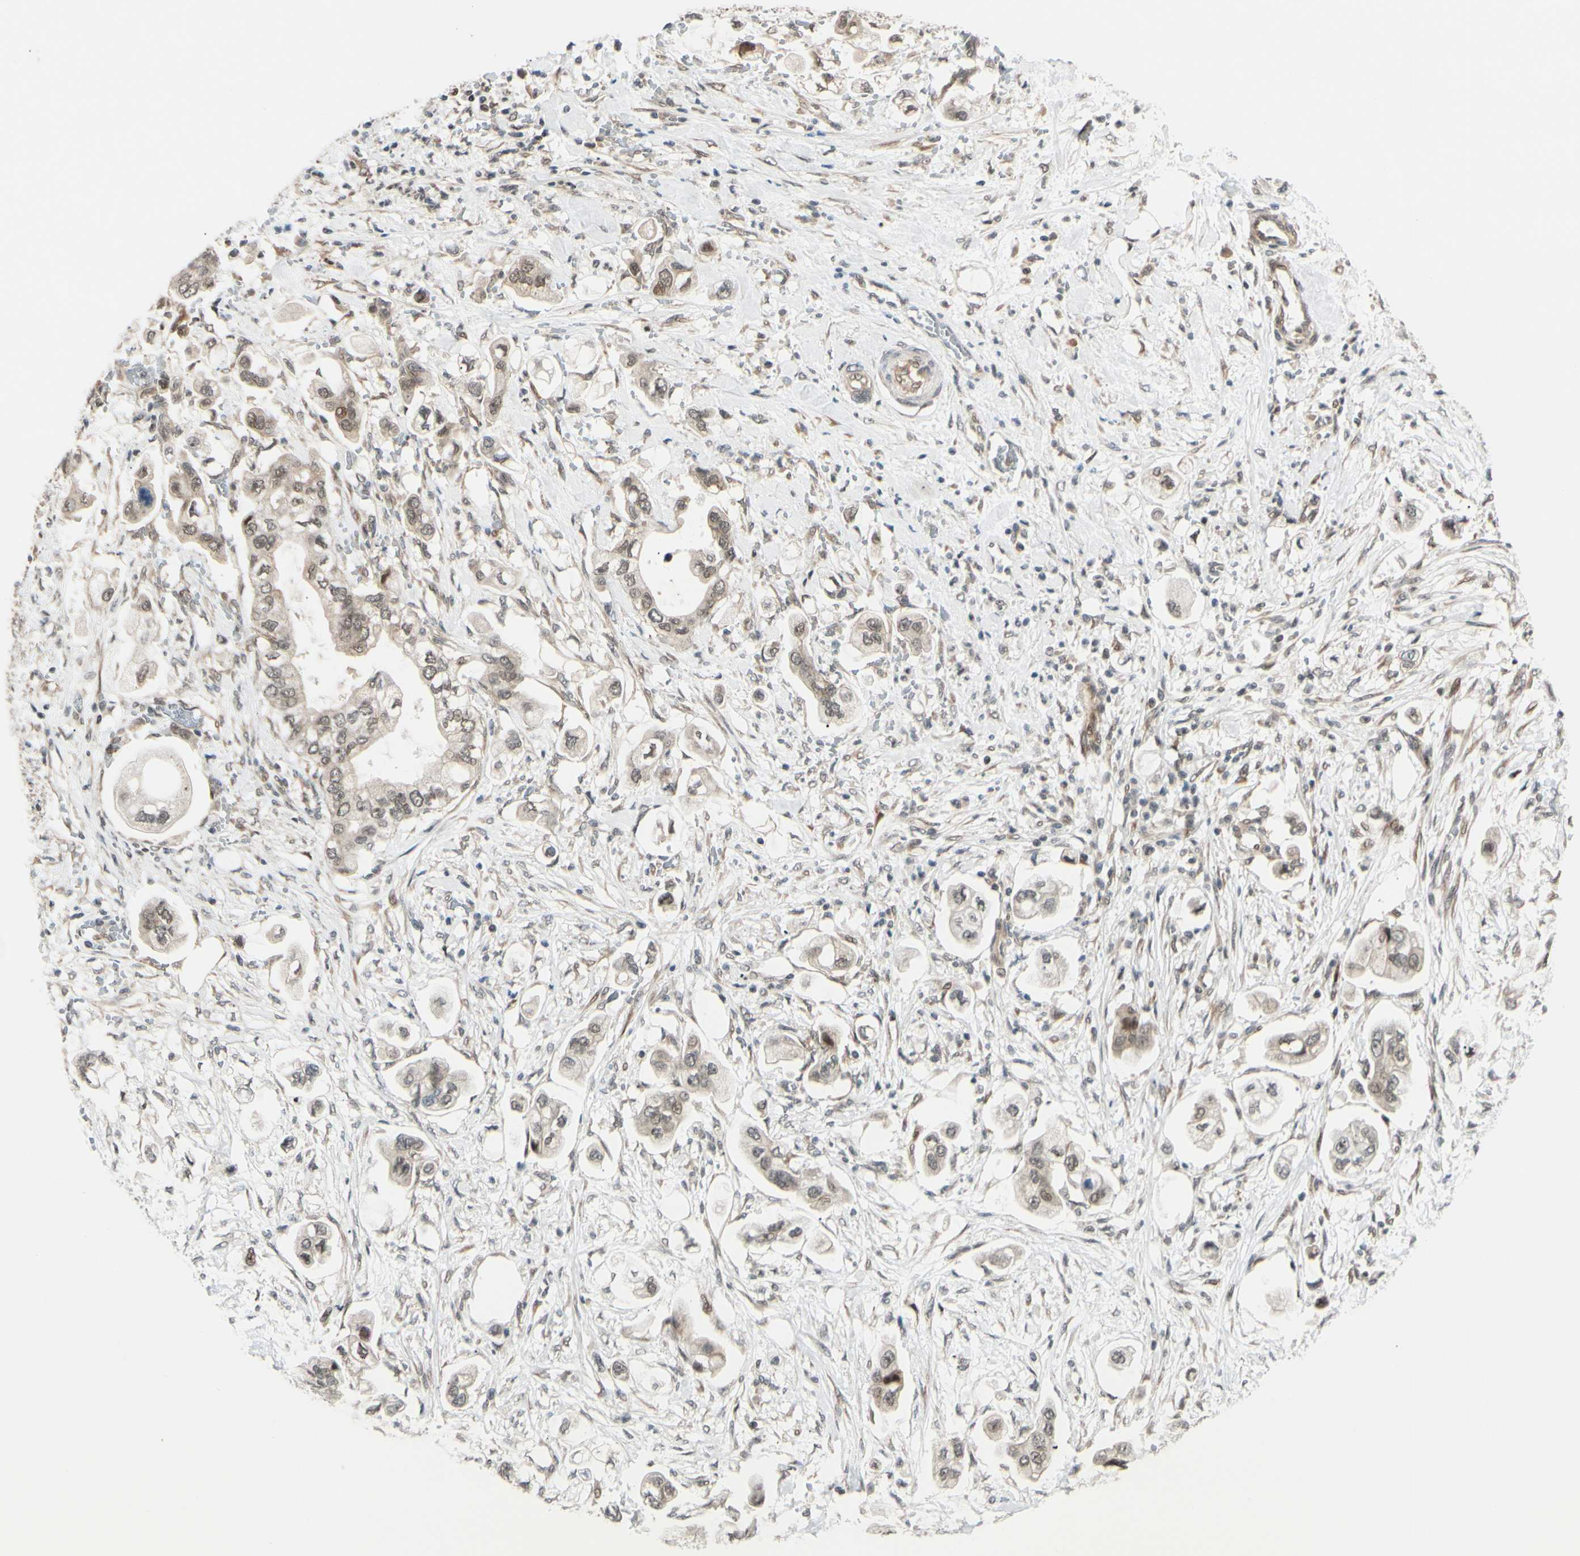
{"staining": {"intensity": "weak", "quantity": ">75%", "location": "cytoplasmic/membranous"}, "tissue": "stomach cancer", "cell_type": "Tumor cells", "image_type": "cancer", "snomed": [{"axis": "morphology", "description": "Adenocarcinoma, NOS"}, {"axis": "topography", "description": "Stomach"}], "caption": "An immunohistochemistry (IHC) histopathology image of neoplastic tissue is shown. Protein staining in brown shows weak cytoplasmic/membranous positivity in stomach cancer within tumor cells. The staining is performed using DAB (3,3'-diaminobenzidine) brown chromogen to label protein expression. The nuclei are counter-stained blue using hematoxylin.", "gene": "BRMS1", "patient": {"sex": "male", "age": 62}}